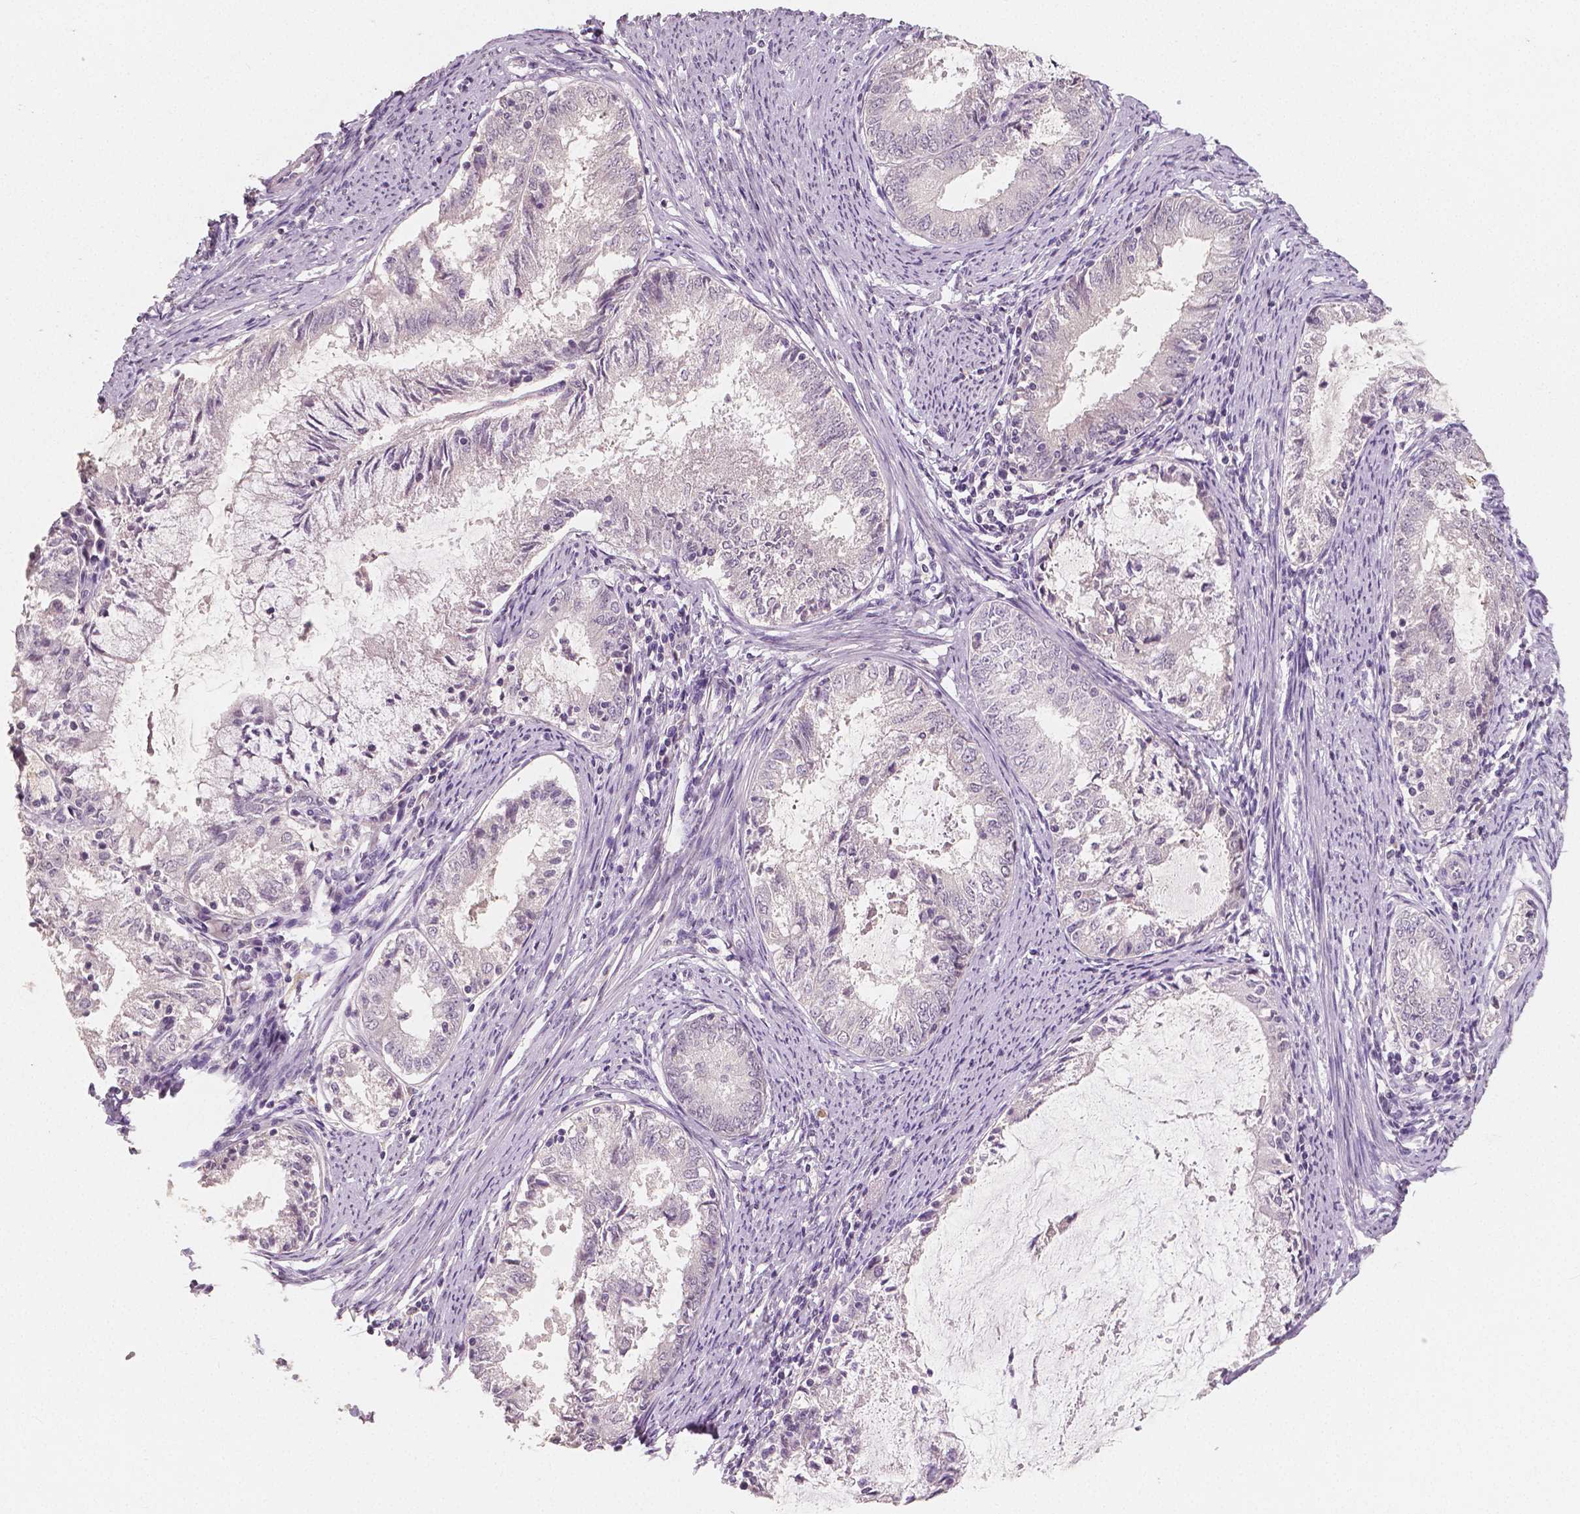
{"staining": {"intensity": "negative", "quantity": "none", "location": "none"}, "tissue": "endometrial cancer", "cell_type": "Tumor cells", "image_type": "cancer", "snomed": [{"axis": "morphology", "description": "Adenocarcinoma, NOS"}, {"axis": "topography", "description": "Endometrium"}], "caption": "Adenocarcinoma (endometrial) was stained to show a protein in brown. There is no significant staining in tumor cells.", "gene": "RNASE7", "patient": {"sex": "female", "age": 57}}